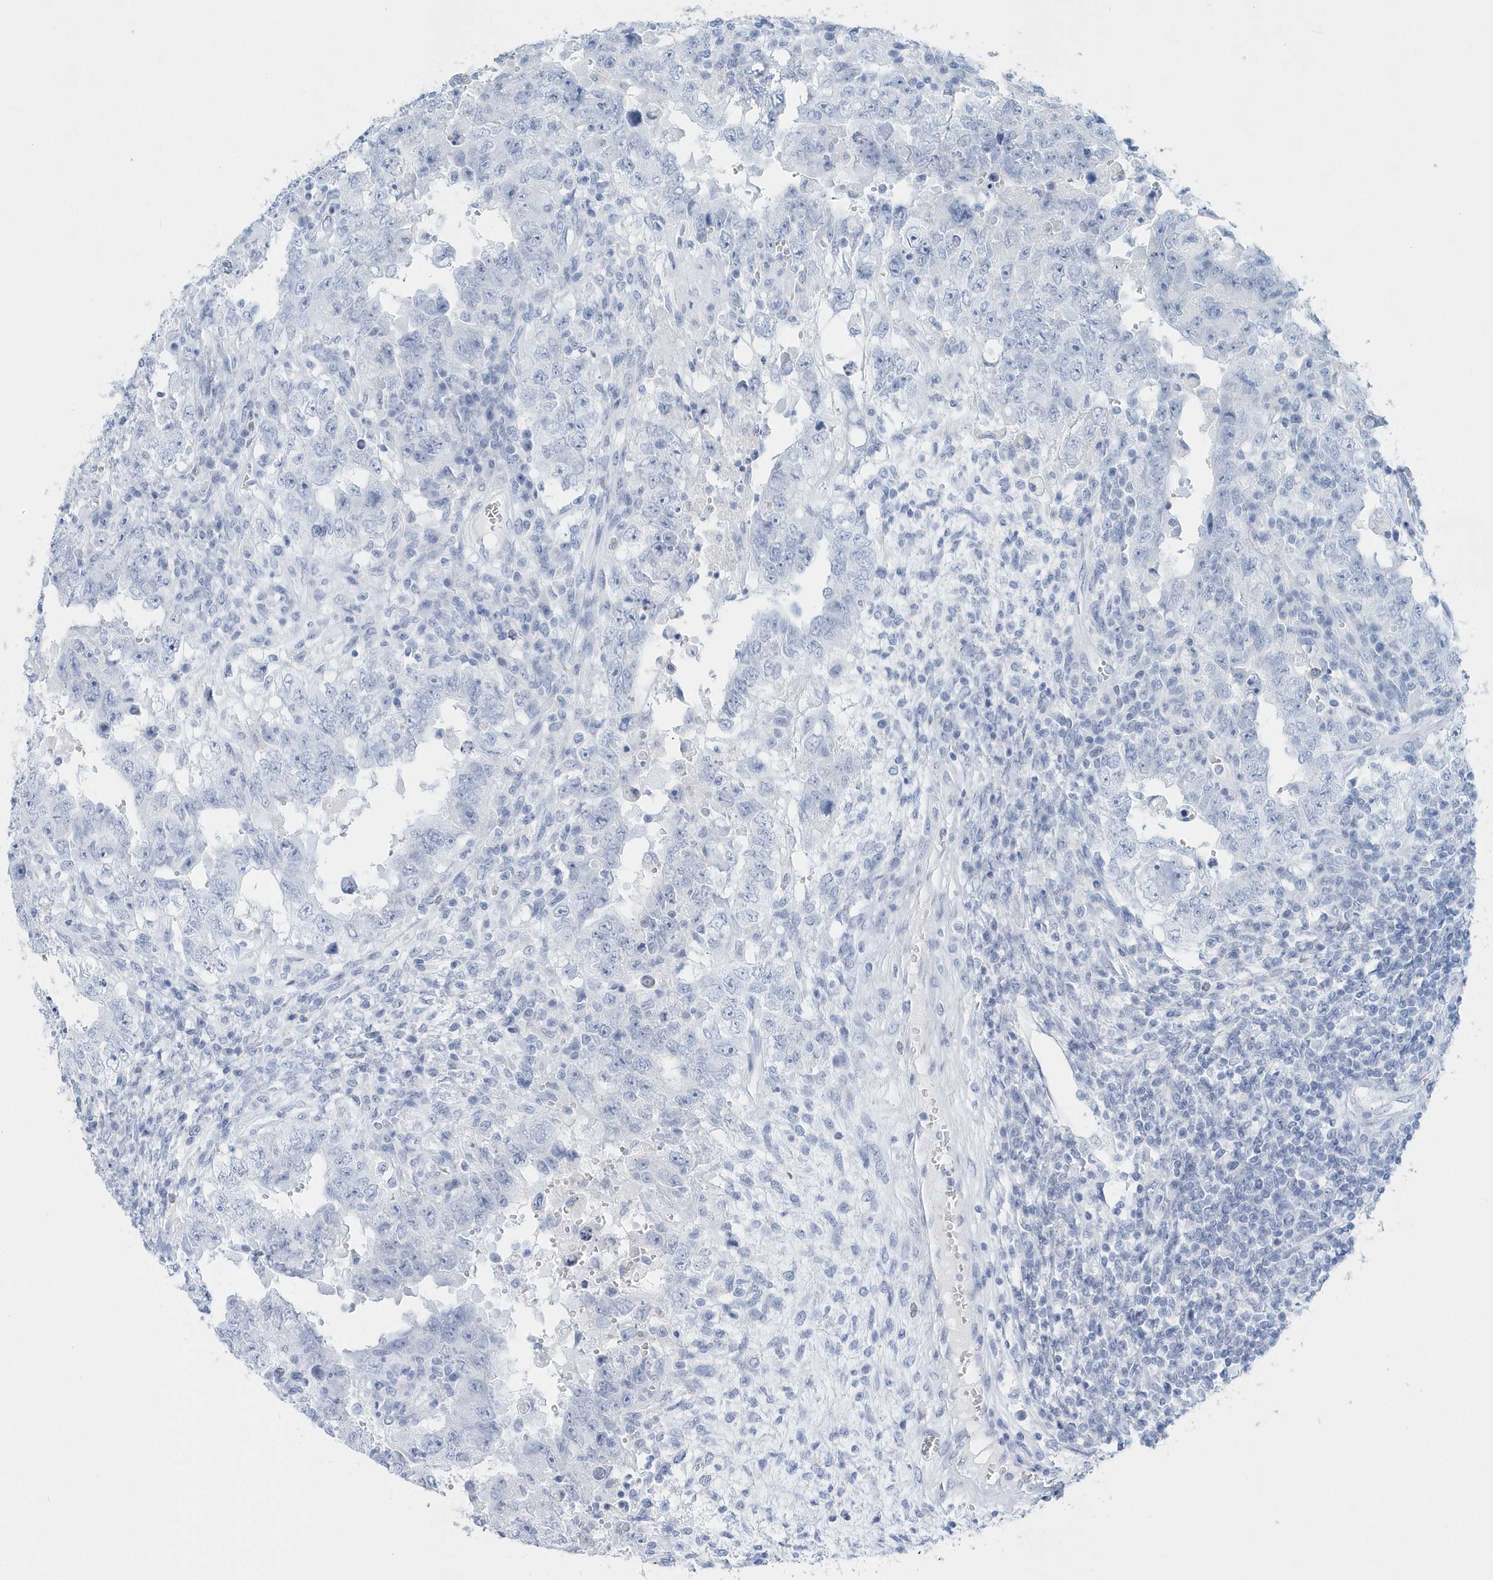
{"staining": {"intensity": "negative", "quantity": "none", "location": "none"}, "tissue": "testis cancer", "cell_type": "Tumor cells", "image_type": "cancer", "snomed": [{"axis": "morphology", "description": "Carcinoma, Embryonal, NOS"}, {"axis": "topography", "description": "Testis"}], "caption": "Tumor cells are negative for brown protein staining in testis embryonal carcinoma. (Immunohistochemistry (ihc), brightfield microscopy, high magnification).", "gene": "PTPRO", "patient": {"sex": "male", "age": 26}}